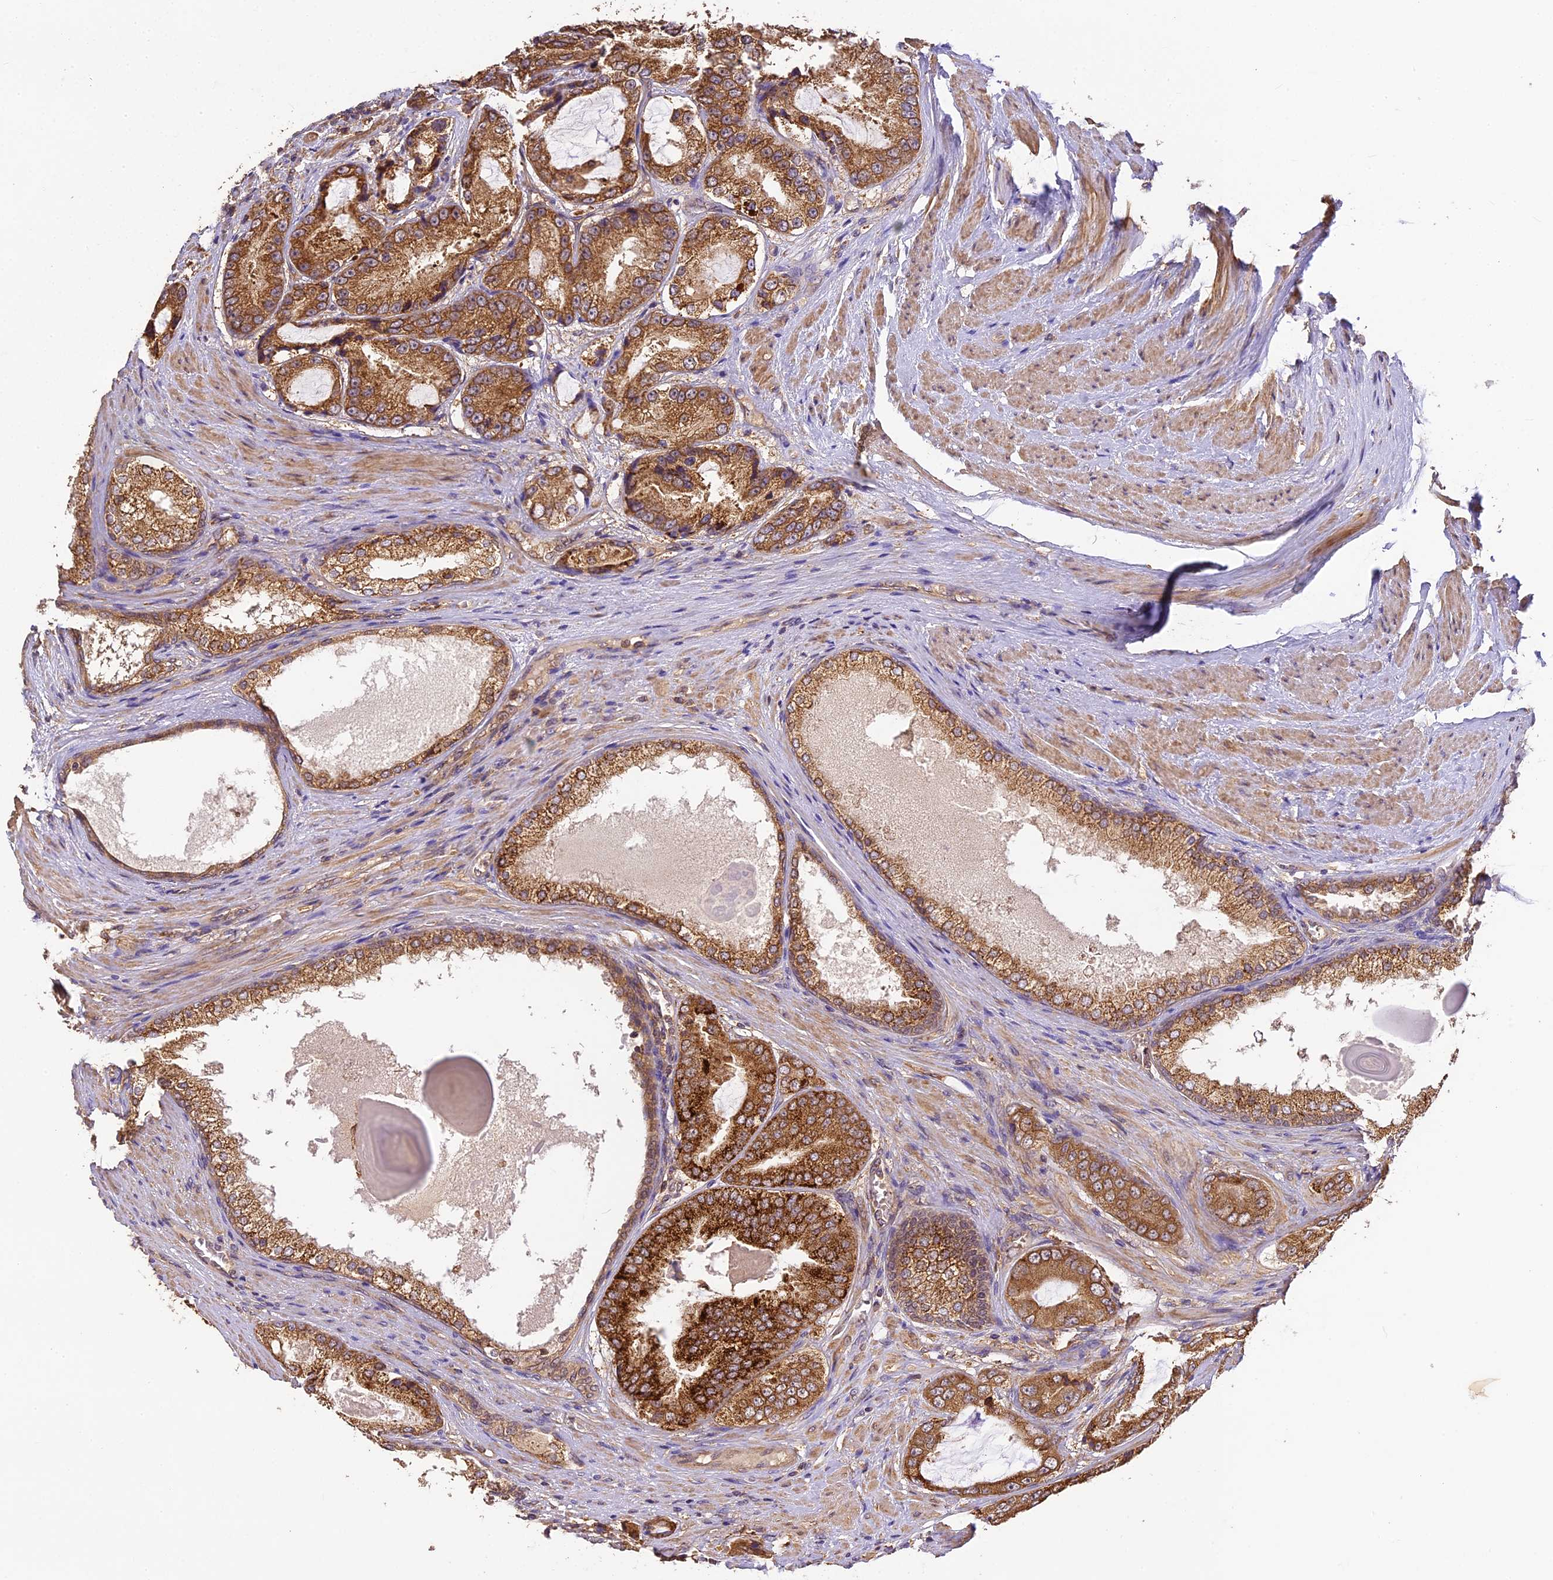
{"staining": {"intensity": "strong", "quantity": ">75%", "location": "cytoplasmic/membranous"}, "tissue": "prostate cancer", "cell_type": "Tumor cells", "image_type": "cancer", "snomed": [{"axis": "morphology", "description": "Adenocarcinoma, High grade"}, {"axis": "topography", "description": "Prostate"}], "caption": "Adenocarcinoma (high-grade) (prostate) stained with a brown dye demonstrates strong cytoplasmic/membranous positive expression in approximately >75% of tumor cells.", "gene": "BRAP", "patient": {"sex": "male", "age": 60}}